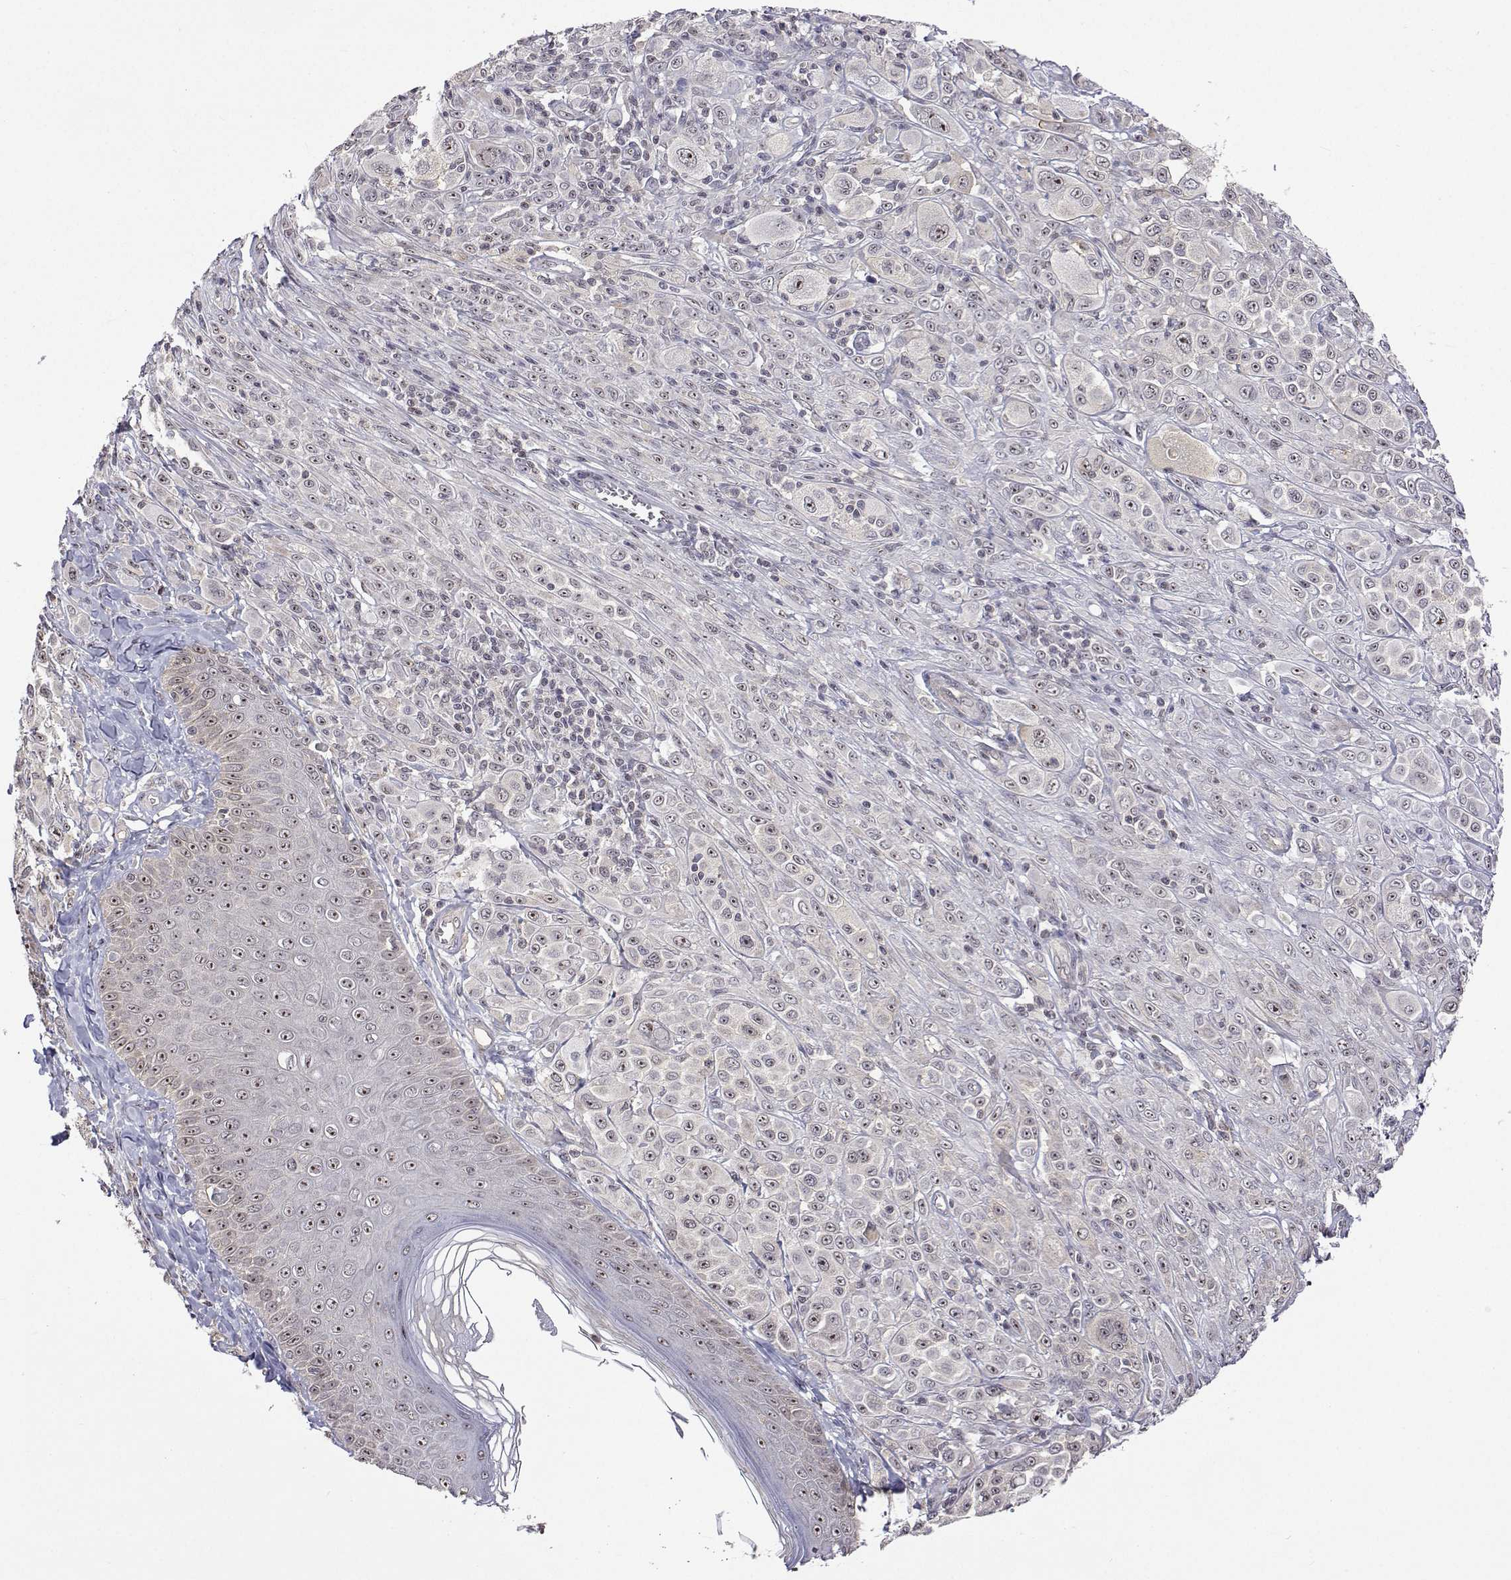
{"staining": {"intensity": "weak", "quantity": "<25%", "location": "nuclear"}, "tissue": "melanoma", "cell_type": "Tumor cells", "image_type": "cancer", "snomed": [{"axis": "morphology", "description": "Malignant melanoma, NOS"}, {"axis": "topography", "description": "Skin"}], "caption": "Malignant melanoma stained for a protein using immunohistochemistry demonstrates no staining tumor cells.", "gene": "NHP2", "patient": {"sex": "male", "age": 67}}